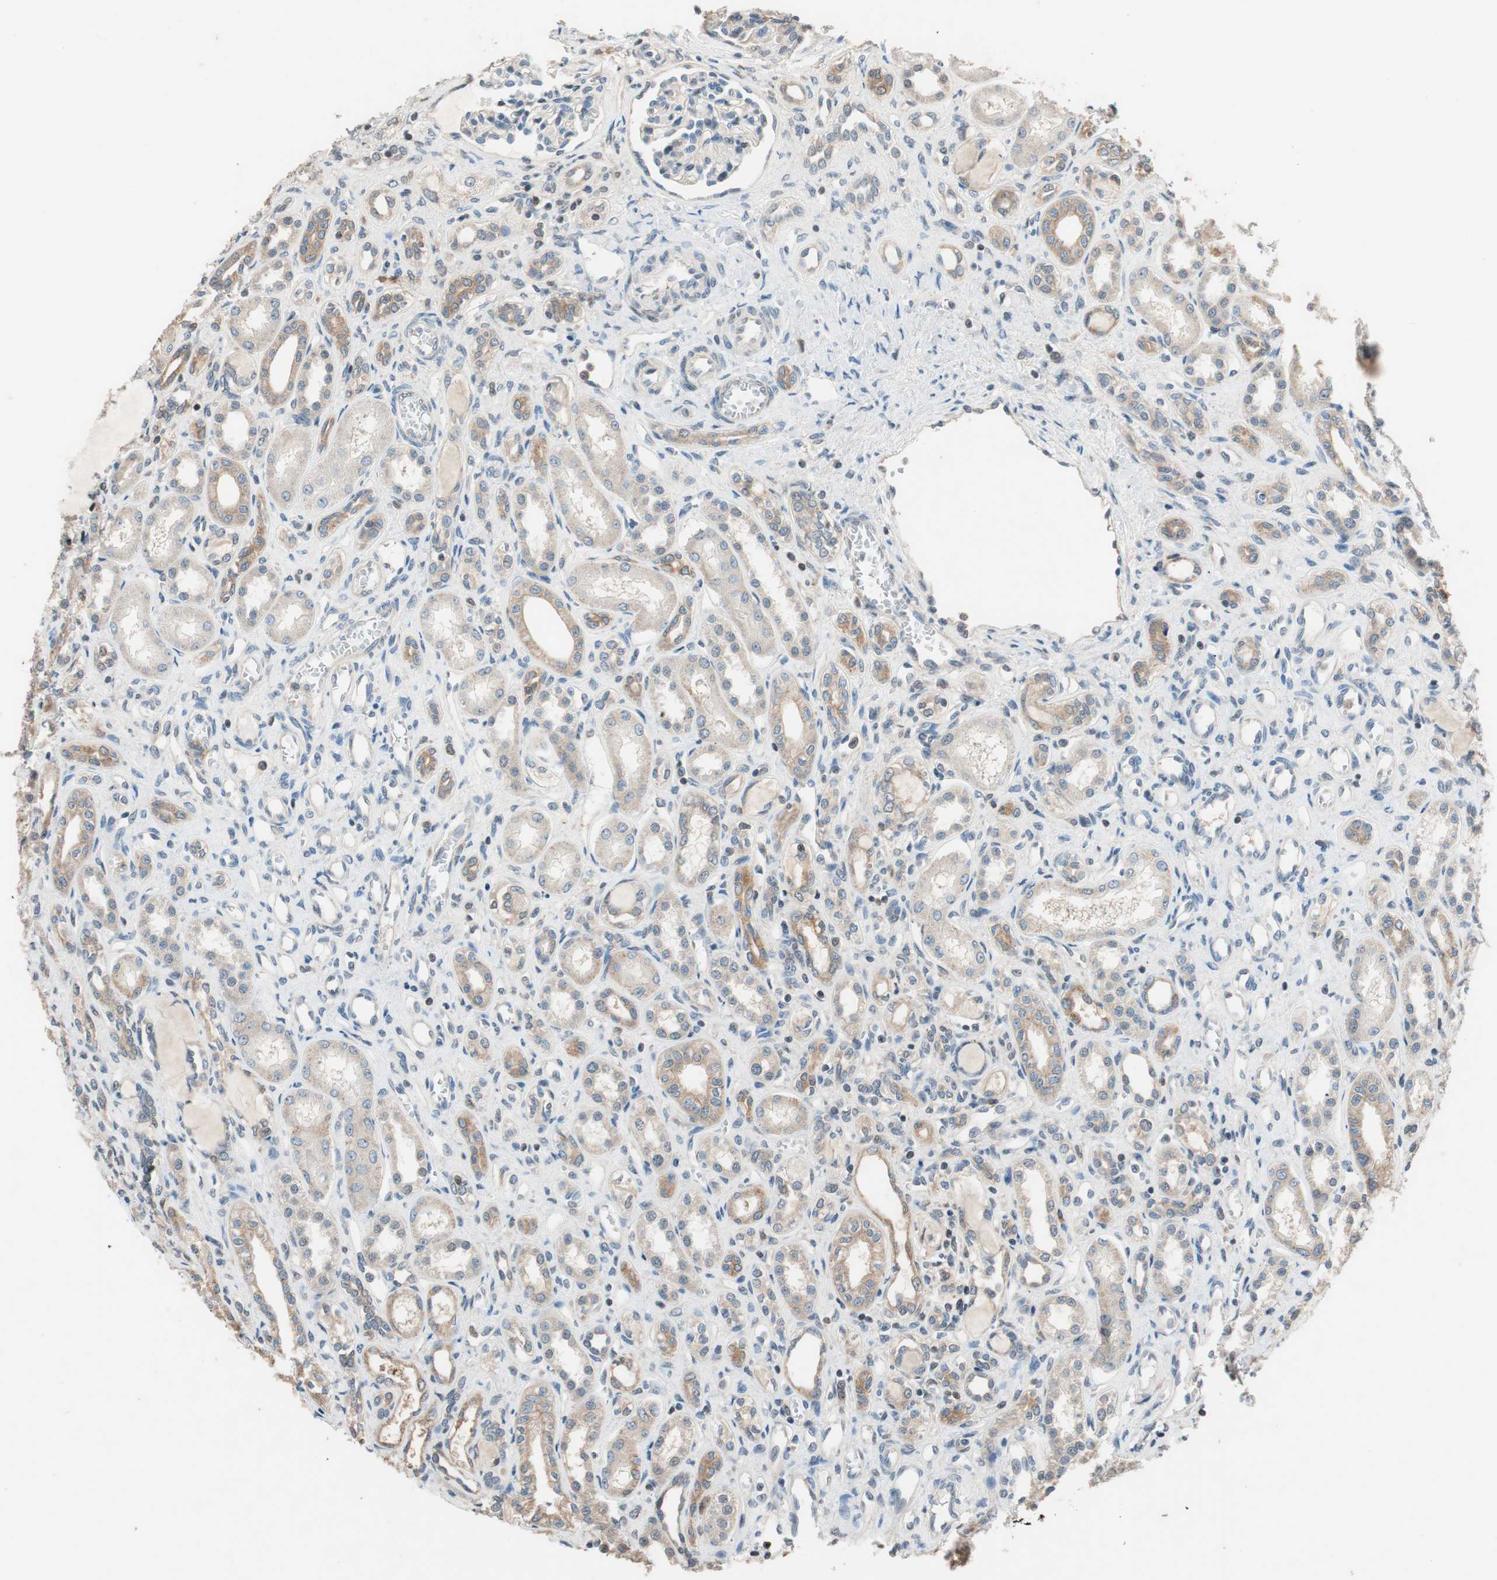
{"staining": {"intensity": "negative", "quantity": "none", "location": "none"}, "tissue": "kidney", "cell_type": "Cells in glomeruli", "image_type": "normal", "snomed": [{"axis": "morphology", "description": "Normal tissue, NOS"}, {"axis": "topography", "description": "Kidney"}], "caption": "Immunohistochemistry (IHC) histopathology image of unremarkable kidney: human kidney stained with DAB reveals no significant protein expression in cells in glomeruli.", "gene": "SERPINB5", "patient": {"sex": "male", "age": 7}}